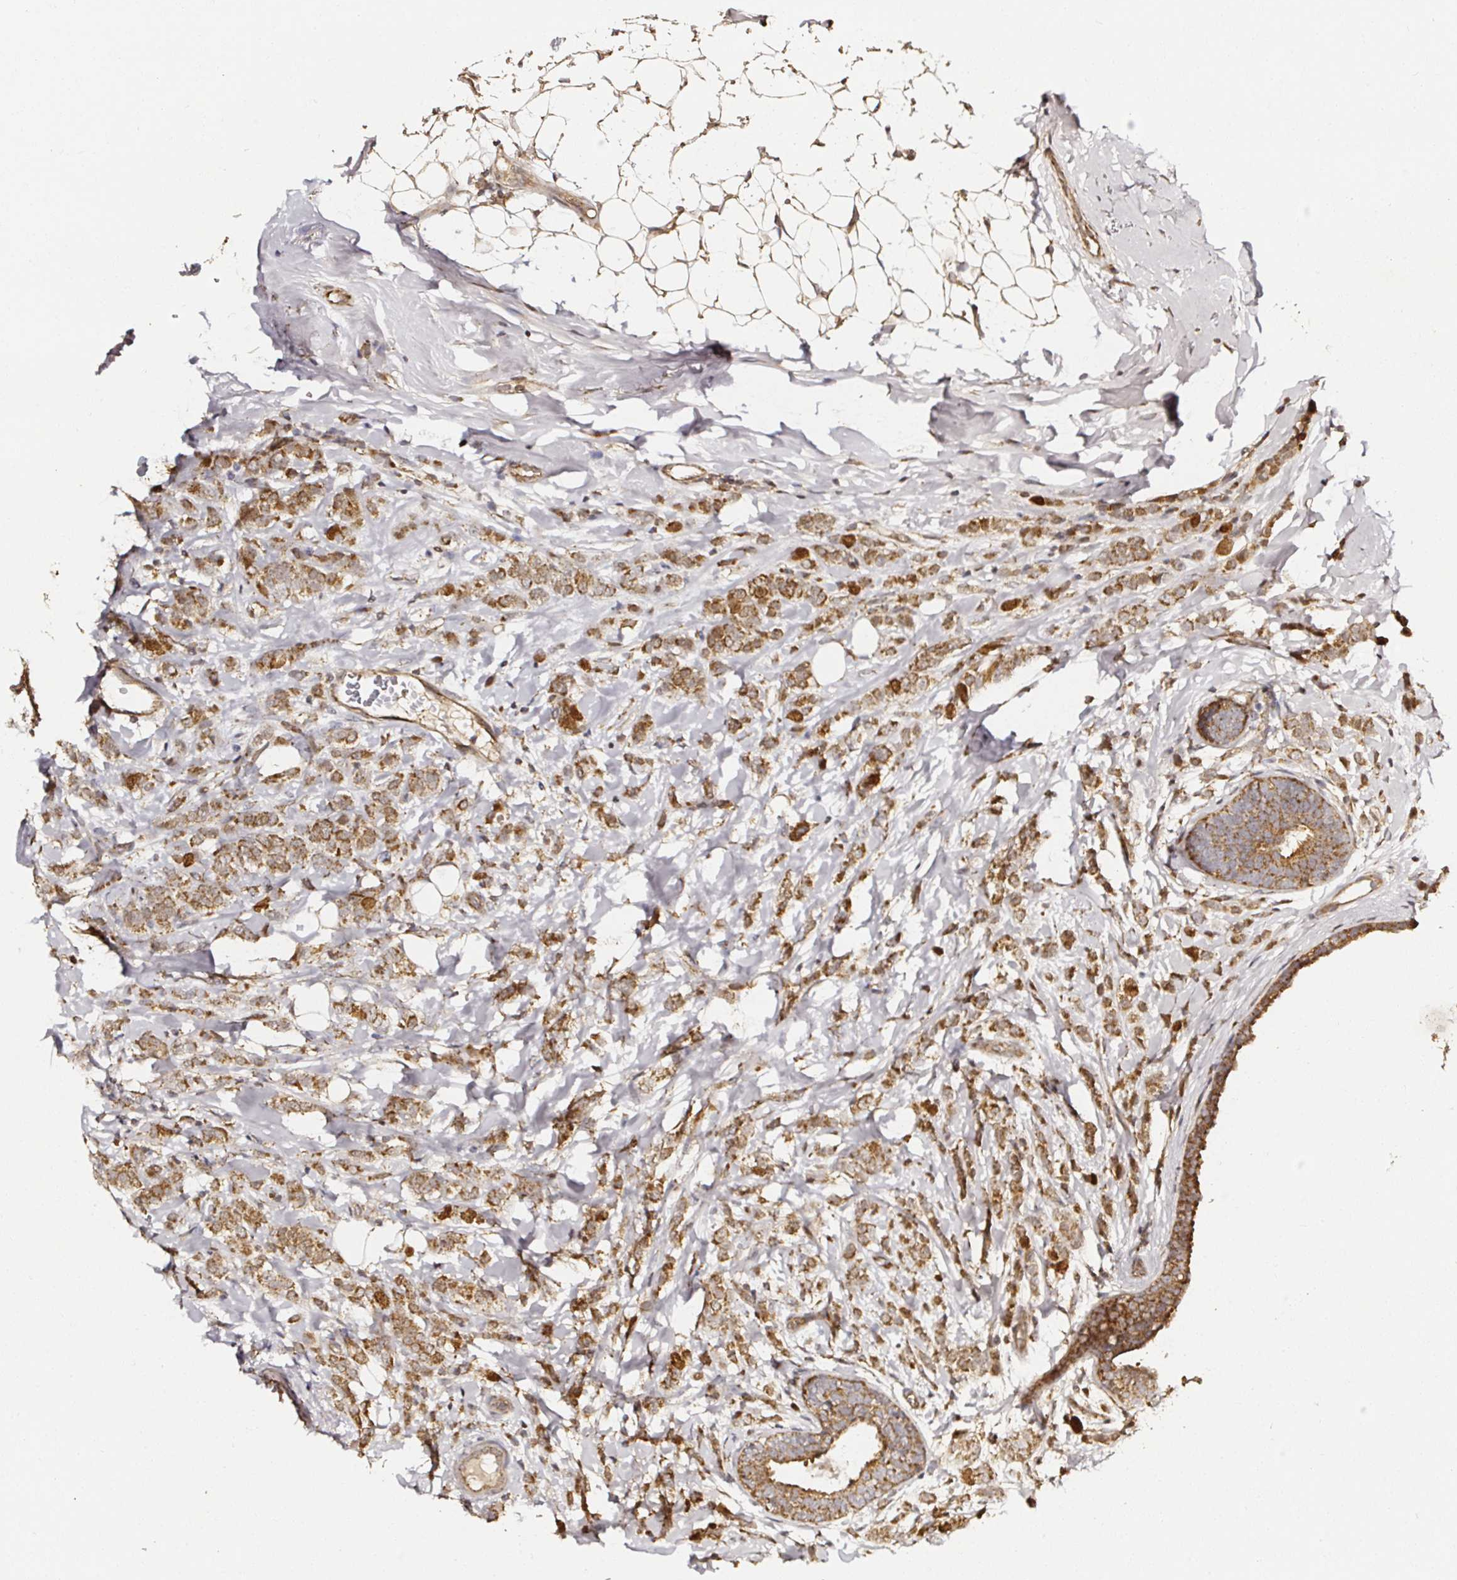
{"staining": {"intensity": "moderate", "quantity": ">75%", "location": "cytoplasmic/membranous"}, "tissue": "breast cancer", "cell_type": "Tumor cells", "image_type": "cancer", "snomed": [{"axis": "morphology", "description": "Lobular carcinoma"}, {"axis": "topography", "description": "Breast"}], "caption": "The photomicrograph exhibits immunohistochemical staining of lobular carcinoma (breast). There is moderate cytoplasmic/membranous positivity is present in approximately >75% of tumor cells.", "gene": "ATAD3B", "patient": {"sex": "female", "age": 49}}